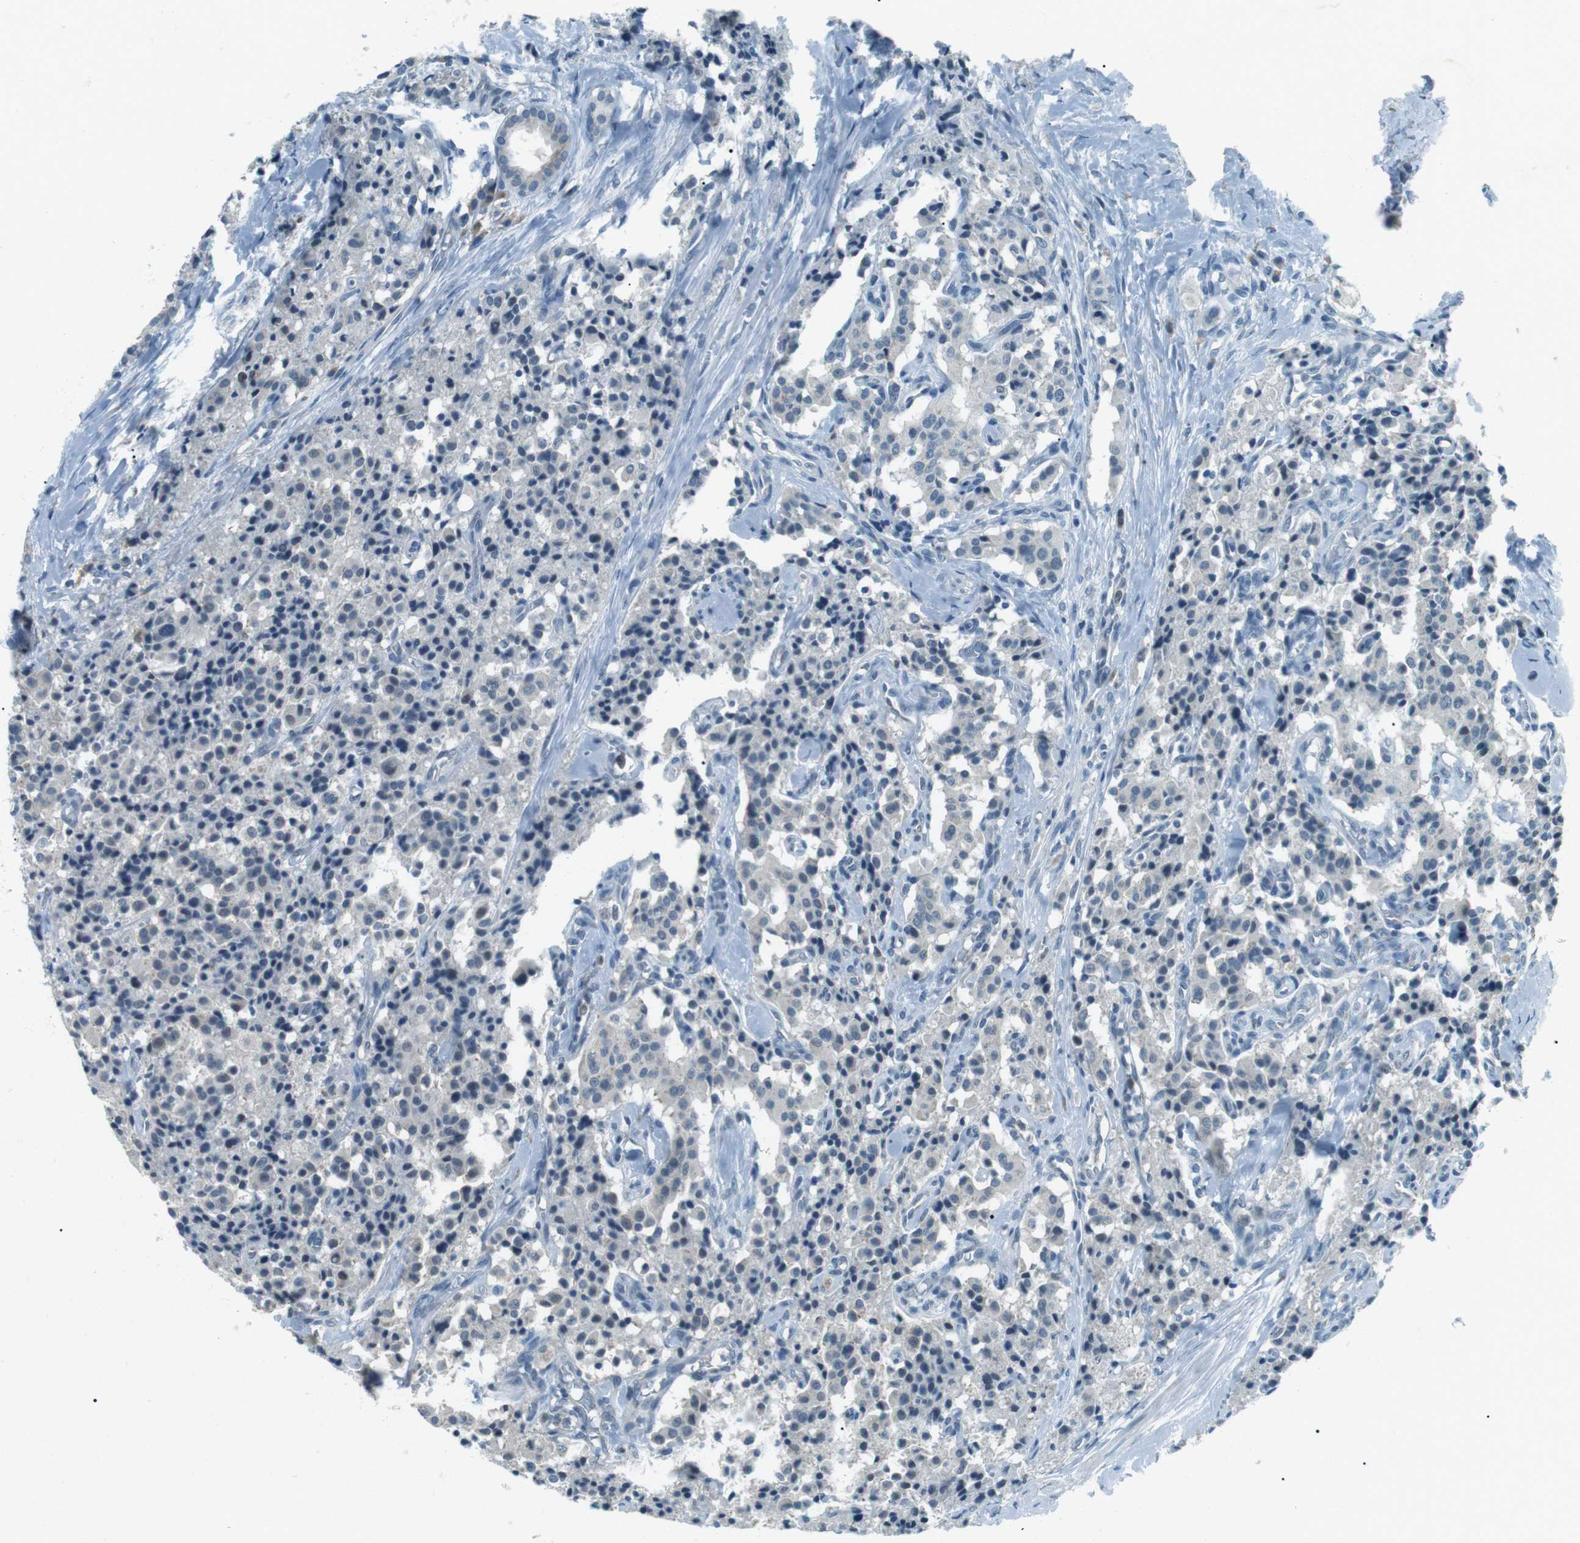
{"staining": {"intensity": "negative", "quantity": "none", "location": "none"}, "tissue": "carcinoid", "cell_type": "Tumor cells", "image_type": "cancer", "snomed": [{"axis": "morphology", "description": "Carcinoid, malignant, NOS"}, {"axis": "topography", "description": "Lung"}], "caption": "This is a histopathology image of immunohistochemistry staining of carcinoid (malignant), which shows no staining in tumor cells.", "gene": "SERPINB2", "patient": {"sex": "male", "age": 30}}